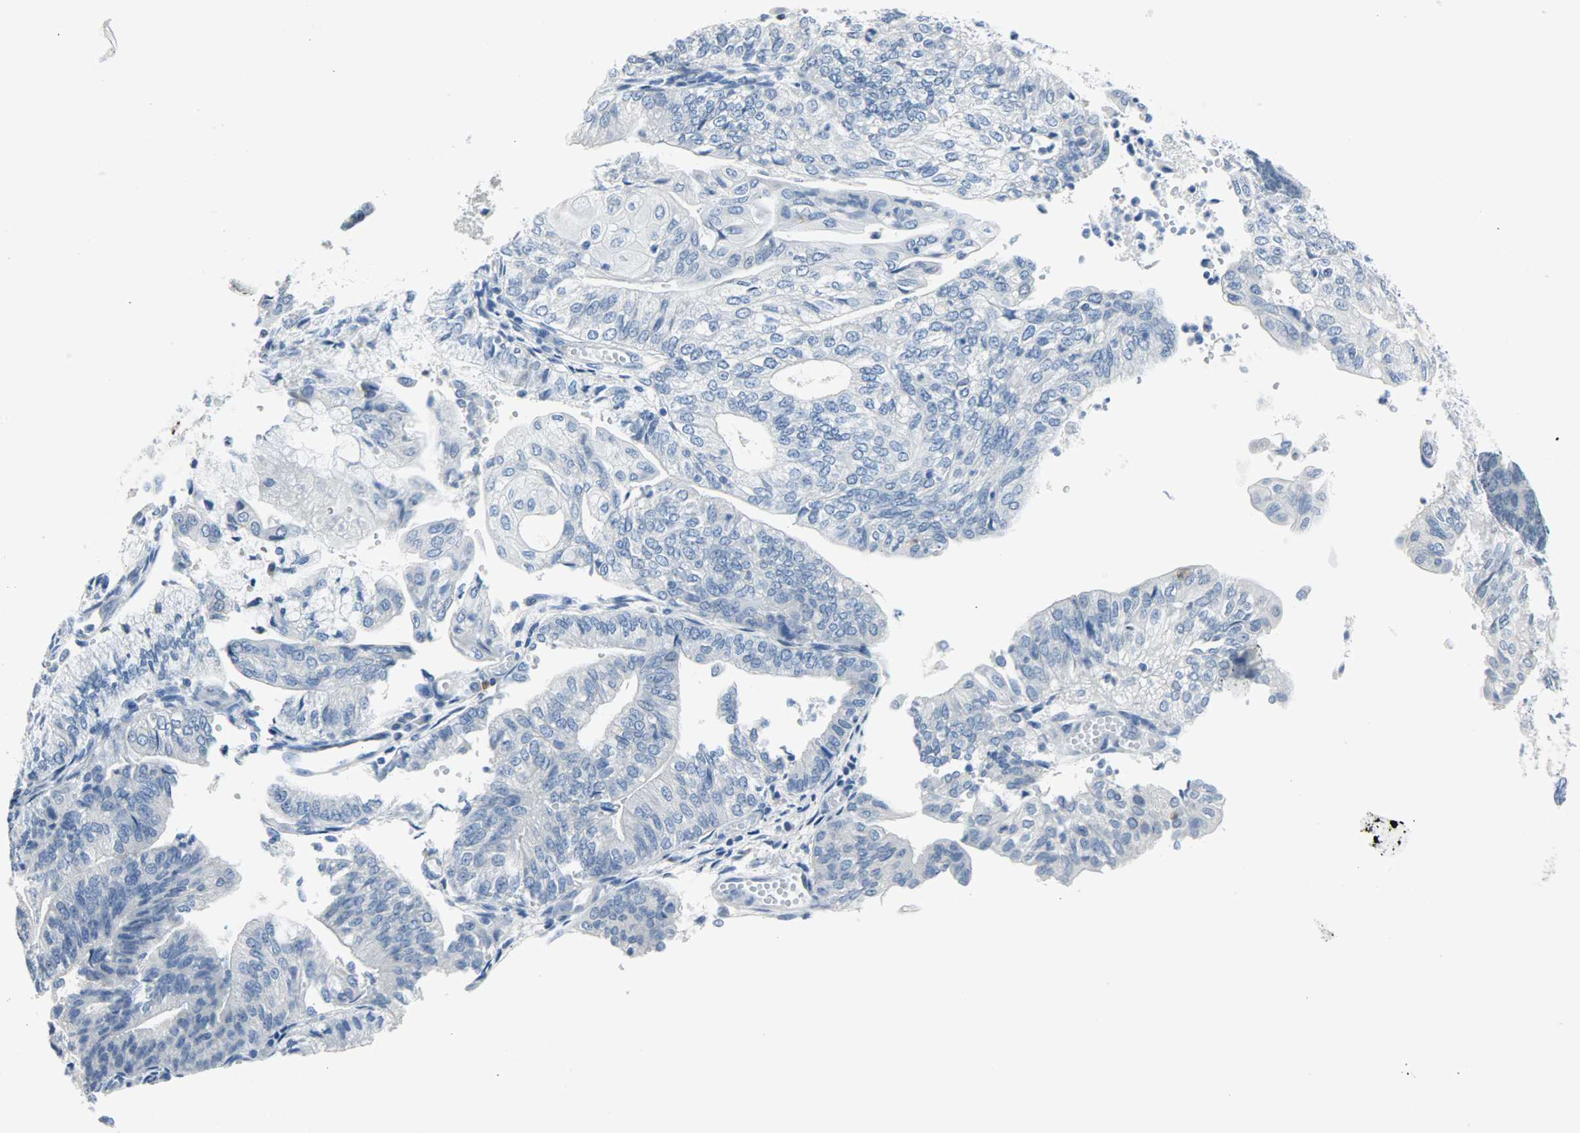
{"staining": {"intensity": "negative", "quantity": "none", "location": "none"}, "tissue": "endometrial cancer", "cell_type": "Tumor cells", "image_type": "cancer", "snomed": [{"axis": "morphology", "description": "Adenocarcinoma, NOS"}, {"axis": "topography", "description": "Endometrium"}], "caption": "Immunohistochemical staining of endometrial cancer exhibits no significant positivity in tumor cells. (DAB IHC, high magnification).", "gene": "CEBPE", "patient": {"sex": "female", "age": 59}}